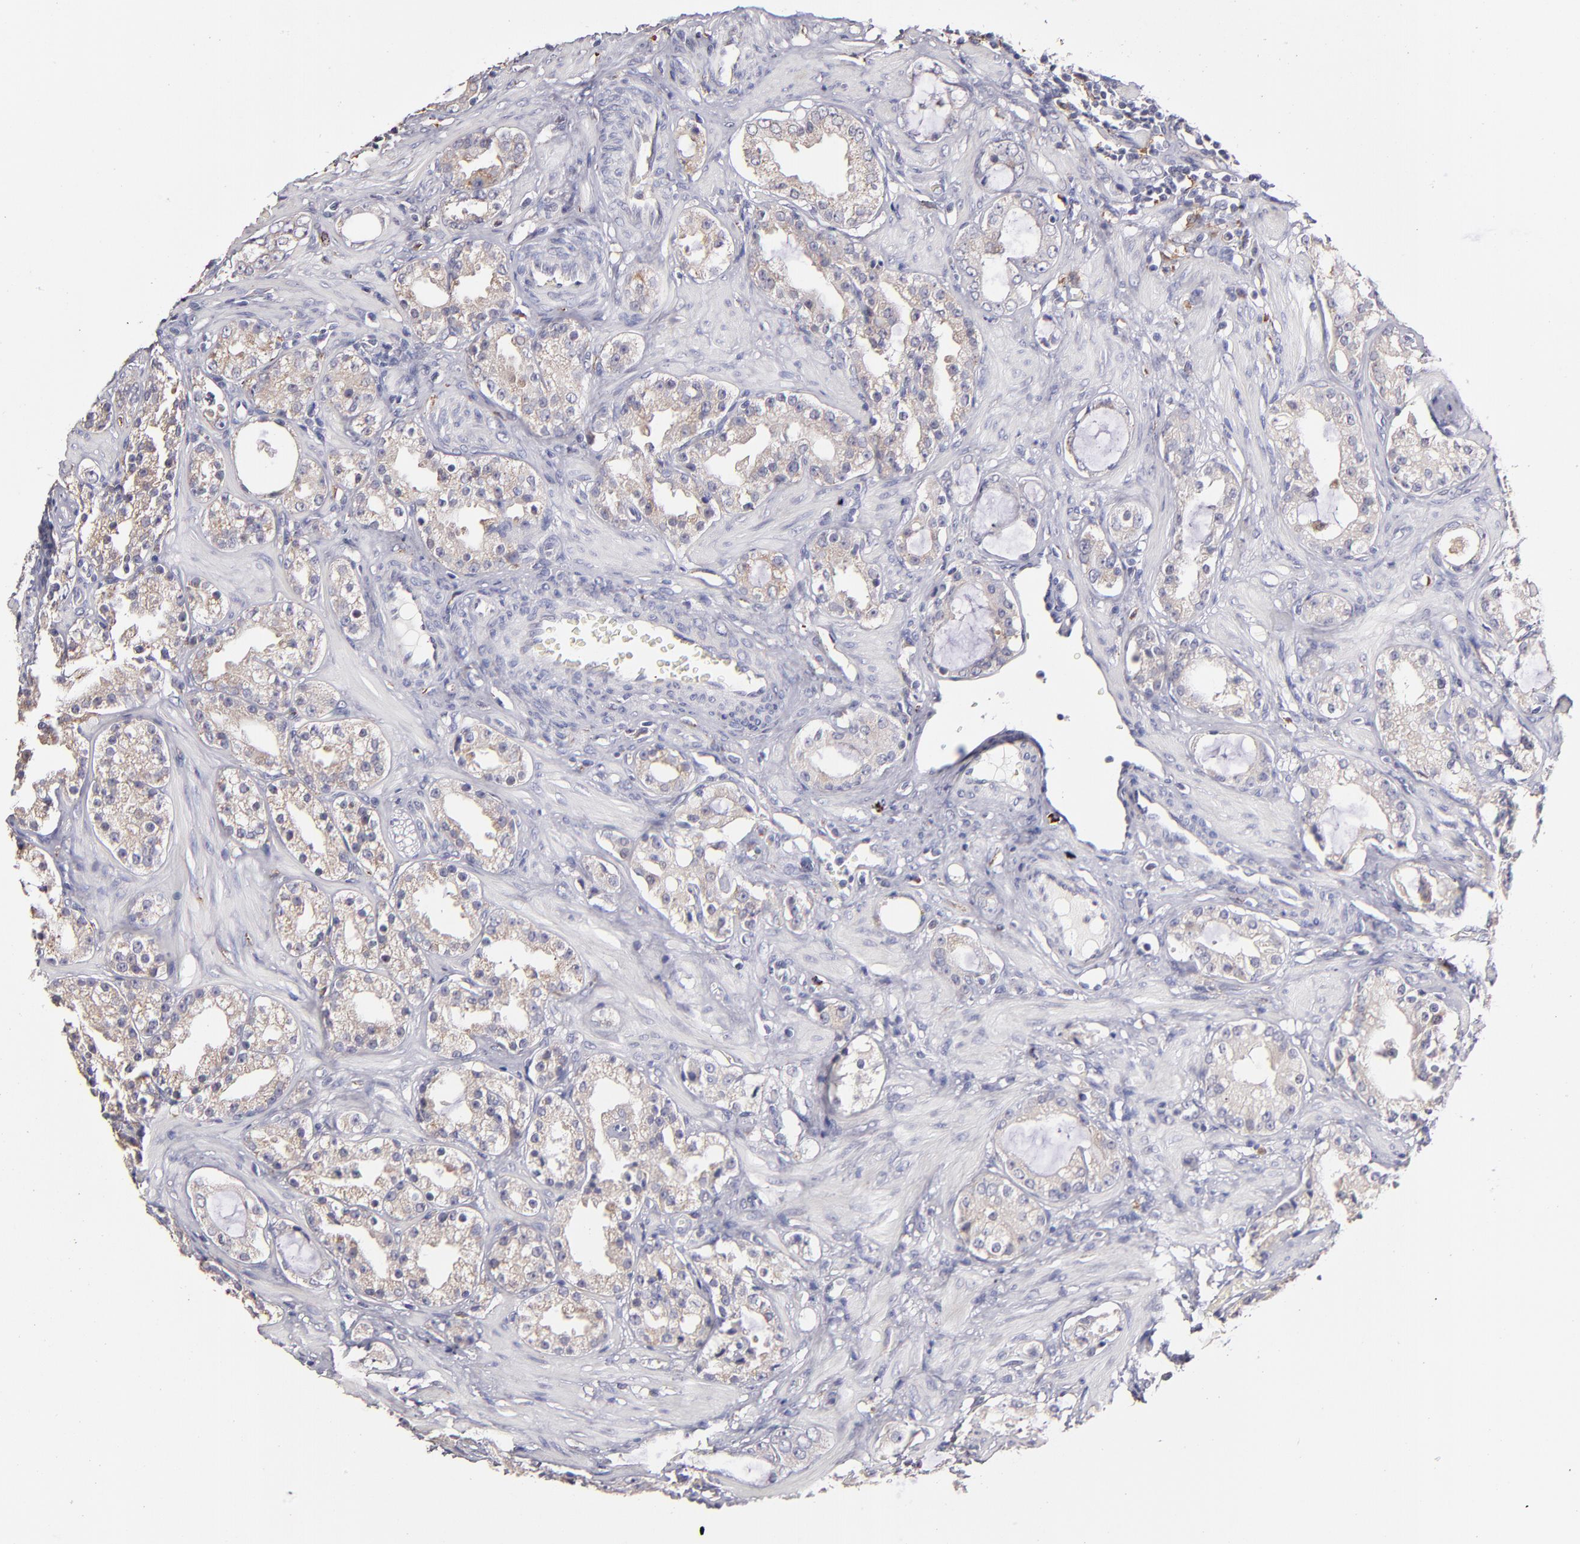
{"staining": {"intensity": "weak", "quantity": "25%-75%", "location": "cytoplasmic/membranous"}, "tissue": "prostate cancer", "cell_type": "Tumor cells", "image_type": "cancer", "snomed": [{"axis": "morphology", "description": "Adenocarcinoma, Medium grade"}, {"axis": "topography", "description": "Prostate"}], "caption": "Immunohistochemistry (IHC) histopathology image of human prostate medium-grade adenocarcinoma stained for a protein (brown), which reveals low levels of weak cytoplasmic/membranous expression in approximately 25%-75% of tumor cells.", "gene": "GLDC", "patient": {"sex": "male", "age": 73}}